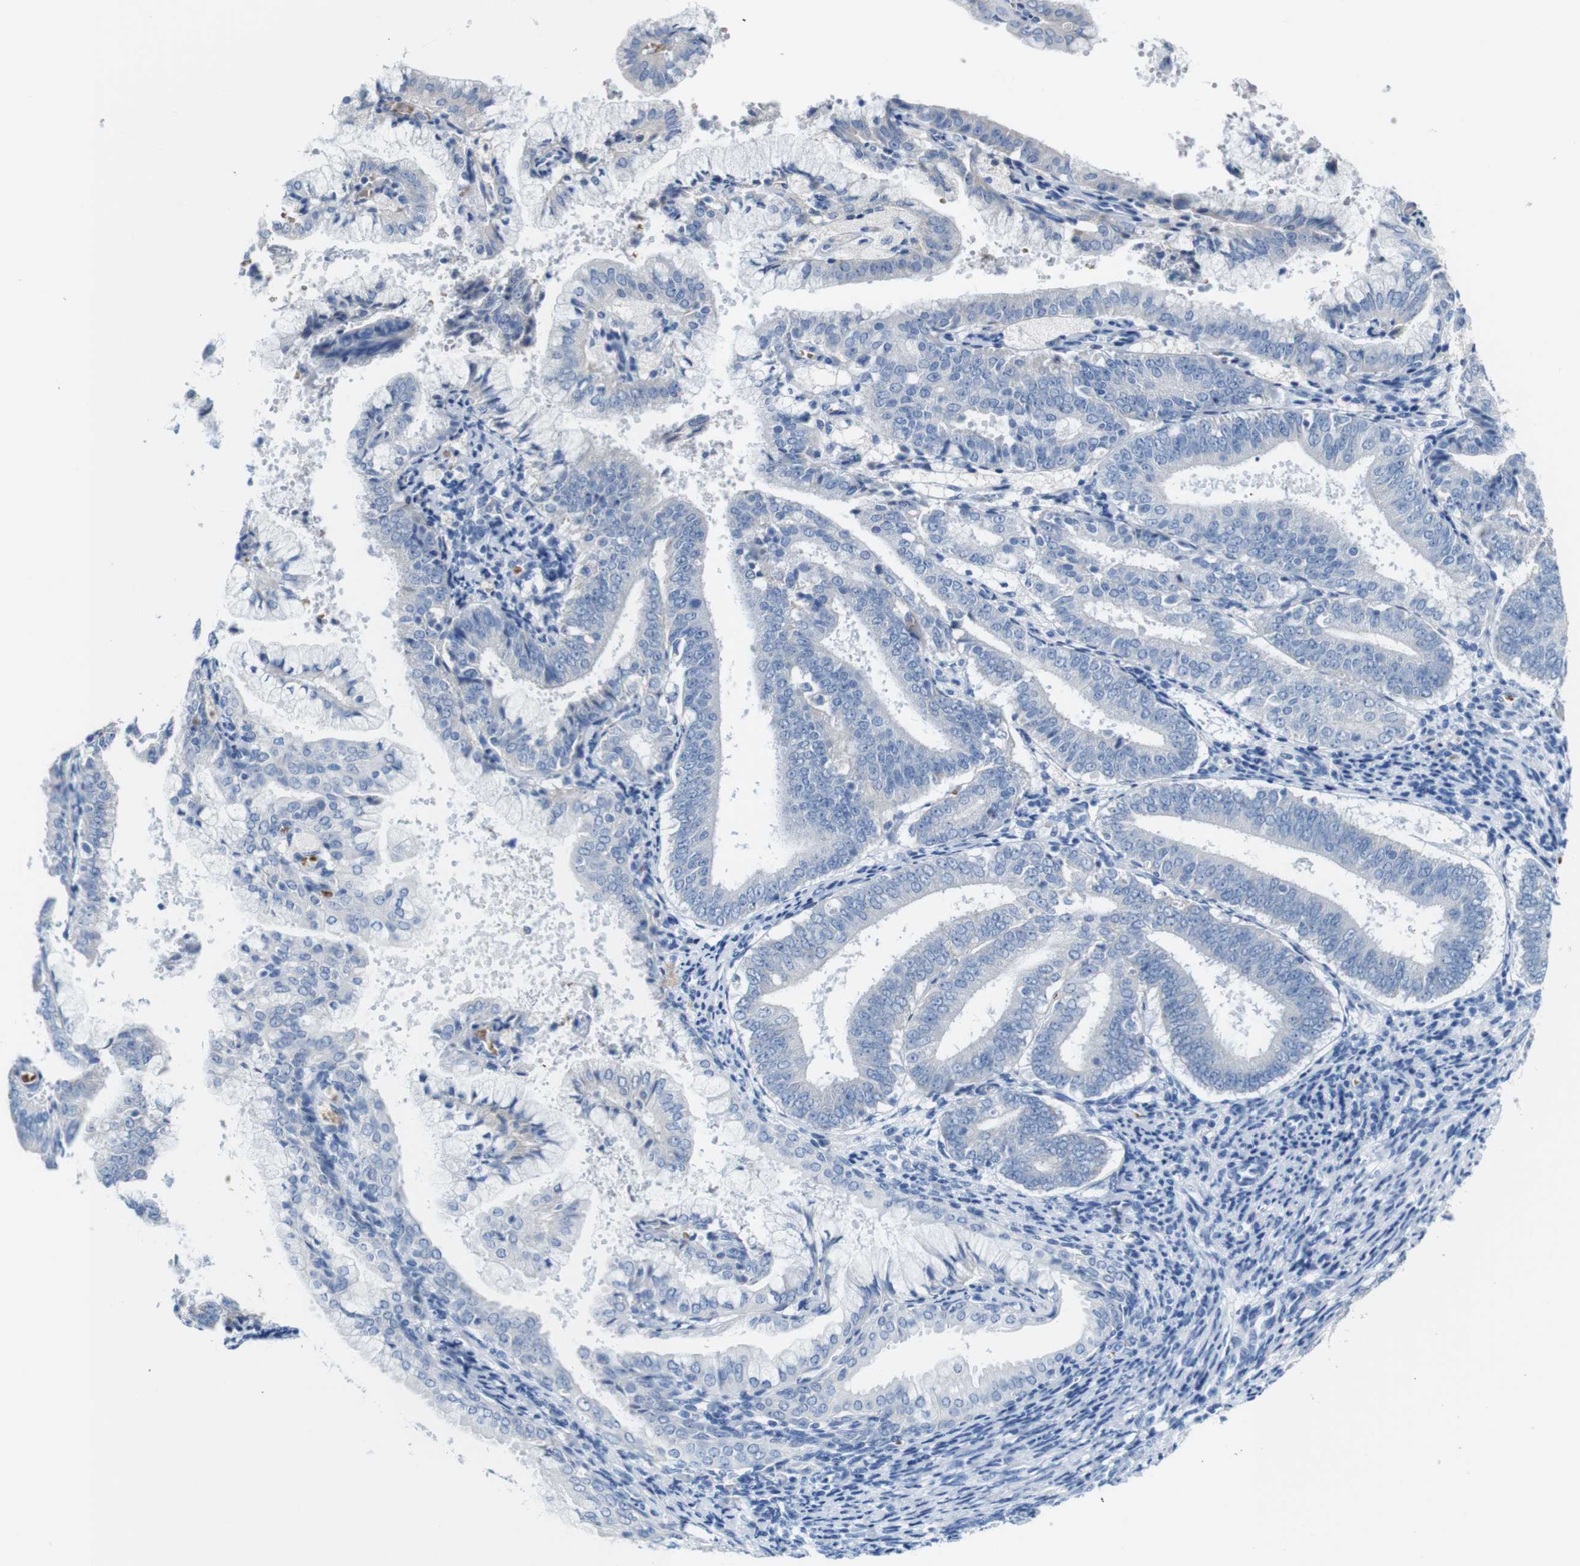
{"staining": {"intensity": "negative", "quantity": "none", "location": "none"}, "tissue": "endometrial cancer", "cell_type": "Tumor cells", "image_type": "cancer", "snomed": [{"axis": "morphology", "description": "Adenocarcinoma, NOS"}, {"axis": "topography", "description": "Endometrium"}], "caption": "Tumor cells show no significant positivity in endometrial cancer (adenocarcinoma).", "gene": "IGSF8", "patient": {"sex": "female", "age": 63}}